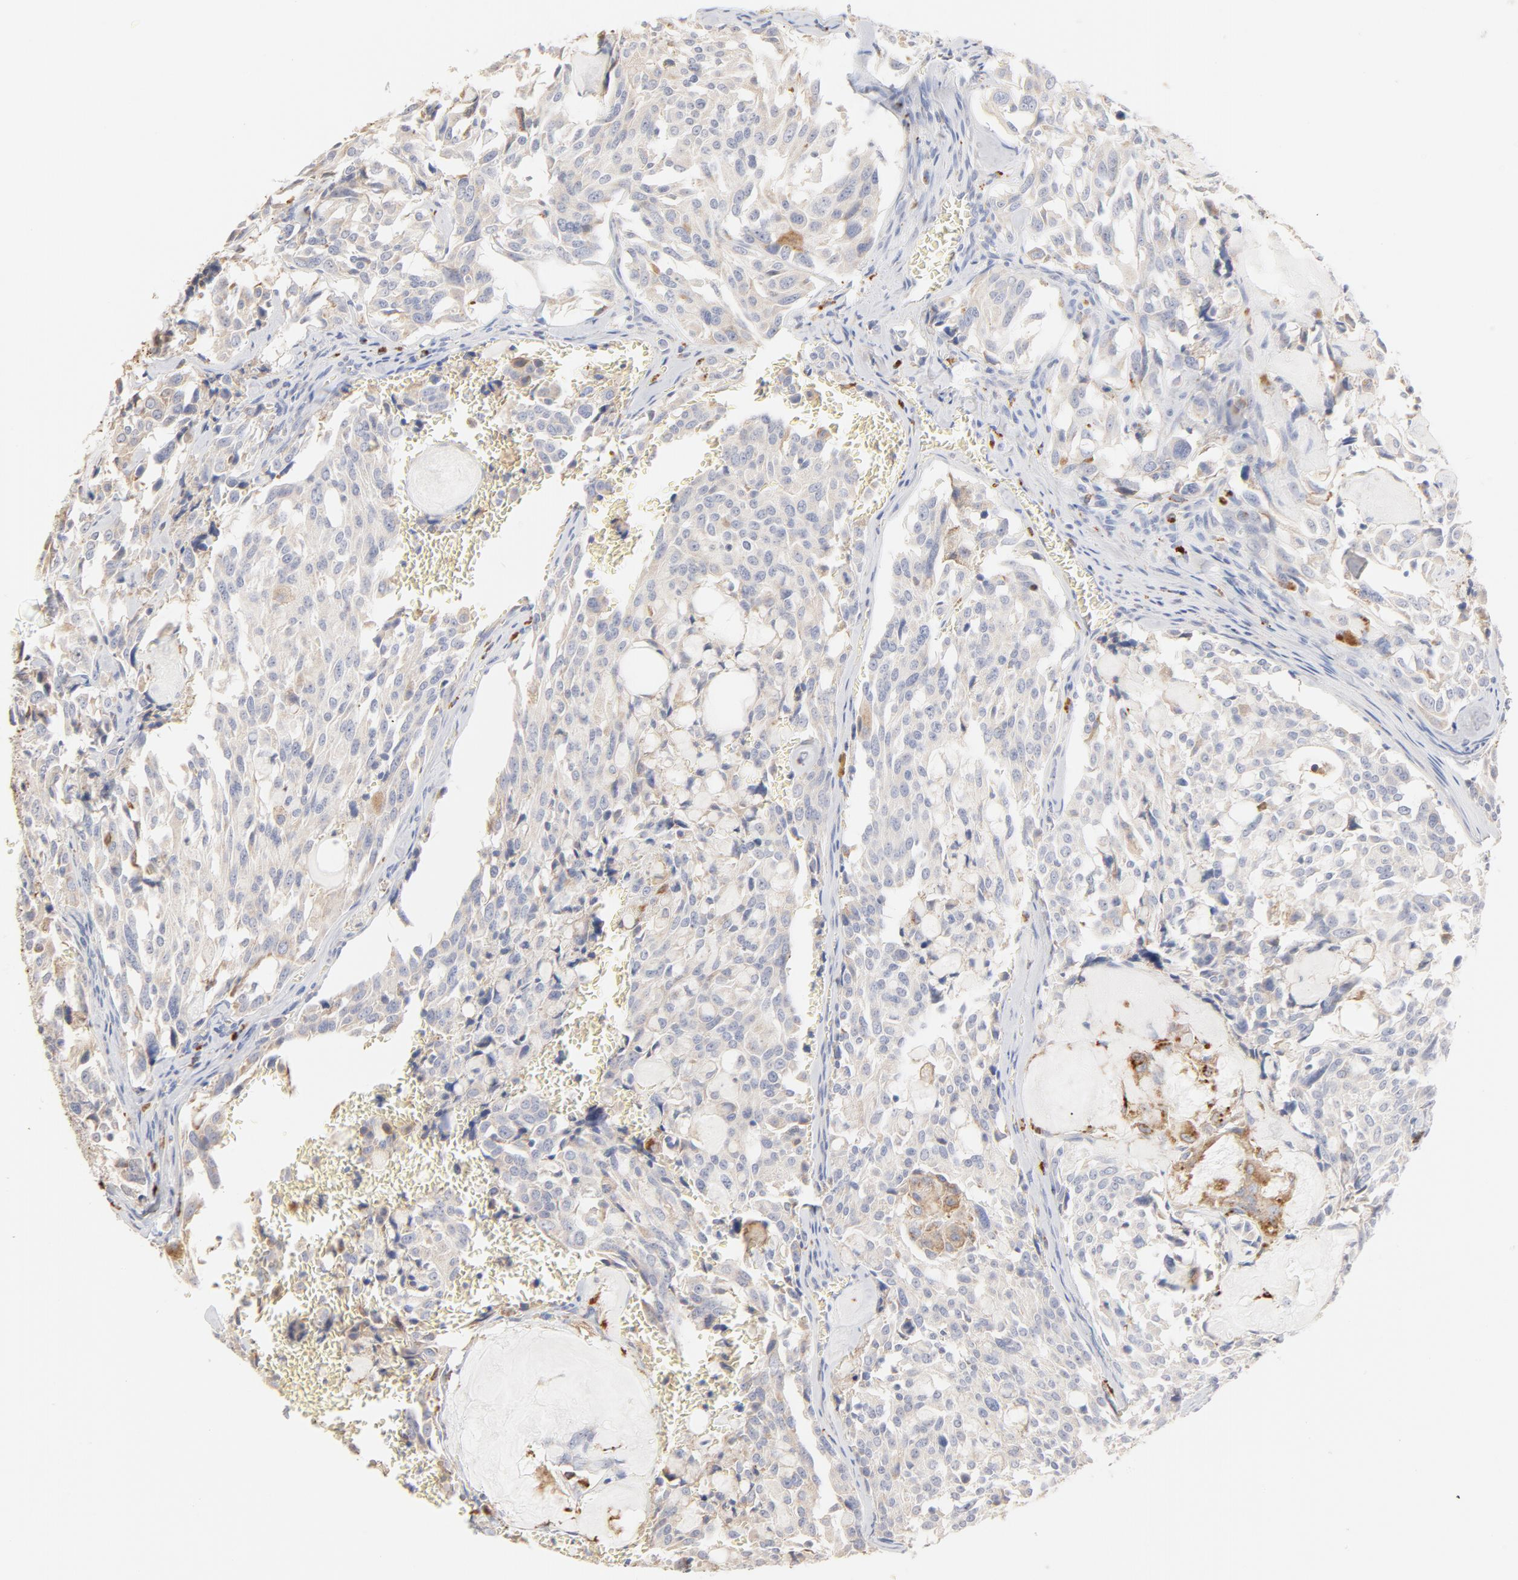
{"staining": {"intensity": "negative", "quantity": "none", "location": "none"}, "tissue": "thyroid cancer", "cell_type": "Tumor cells", "image_type": "cancer", "snomed": [{"axis": "morphology", "description": "Carcinoma, NOS"}, {"axis": "morphology", "description": "Carcinoid, malignant, NOS"}, {"axis": "topography", "description": "Thyroid gland"}], "caption": "Immunohistochemical staining of human thyroid carcinoid (malignant) demonstrates no significant expression in tumor cells.", "gene": "CTSH", "patient": {"sex": "male", "age": 33}}